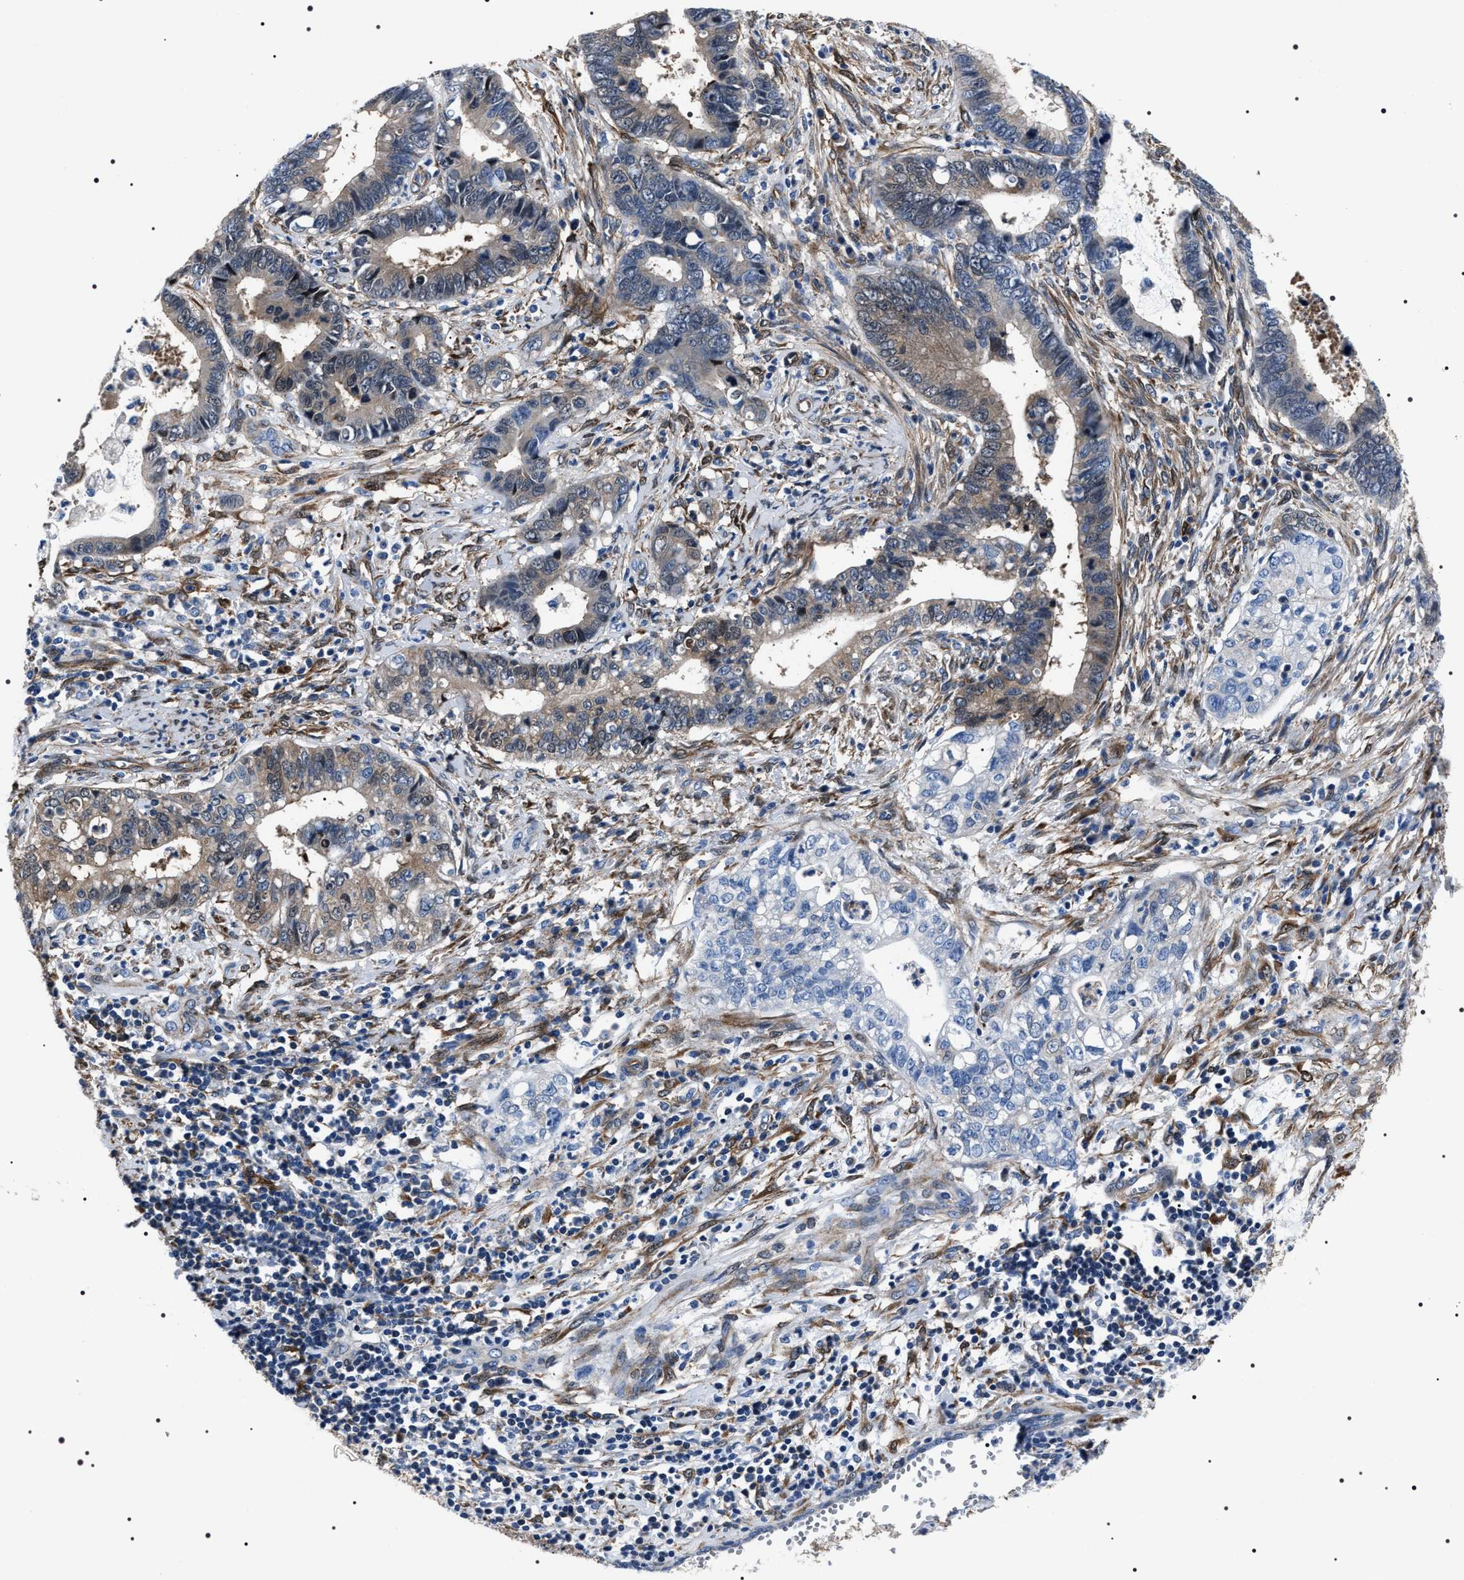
{"staining": {"intensity": "weak", "quantity": "25%-75%", "location": "cytoplasmic/membranous"}, "tissue": "cervical cancer", "cell_type": "Tumor cells", "image_type": "cancer", "snomed": [{"axis": "morphology", "description": "Adenocarcinoma, NOS"}, {"axis": "topography", "description": "Cervix"}], "caption": "Cervical cancer (adenocarcinoma) stained with a protein marker demonstrates weak staining in tumor cells.", "gene": "BAG2", "patient": {"sex": "female", "age": 44}}